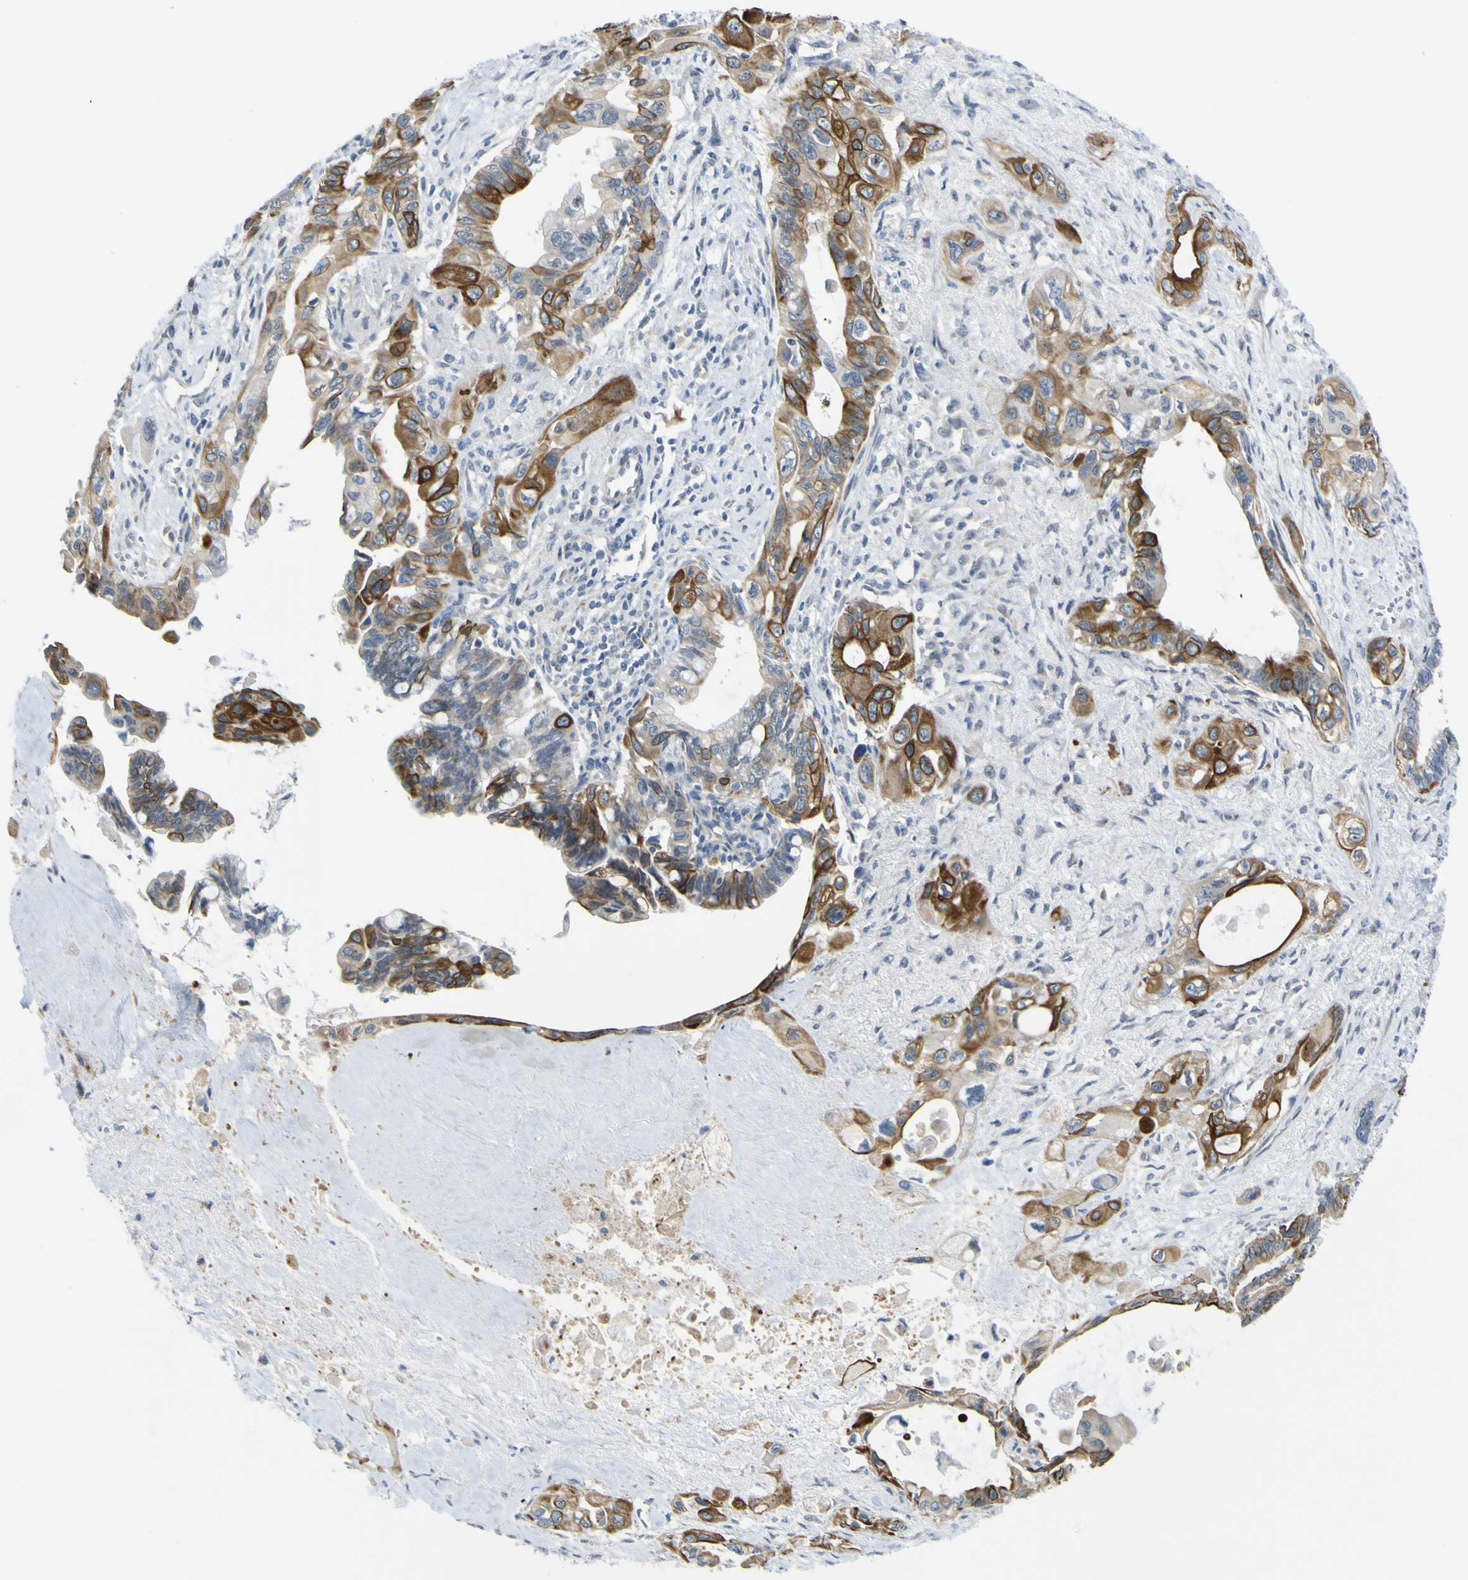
{"staining": {"intensity": "strong", "quantity": ">75%", "location": "cytoplasmic/membranous"}, "tissue": "pancreatic cancer", "cell_type": "Tumor cells", "image_type": "cancer", "snomed": [{"axis": "morphology", "description": "Adenocarcinoma, NOS"}, {"axis": "topography", "description": "Pancreas"}], "caption": "DAB (3,3'-diaminobenzidine) immunohistochemical staining of human pancreatic adenocarcinoma demonstrates strong cytoplasmic/membranous protein staining in about >75% of tumor cells. The staining is performed using DAB brown chromogen to label protein expression. The nuclei are counter-stained blue using hematoxylin.", "gene": "KDM7A", "patient": {"sex": "male", "age": 73}}